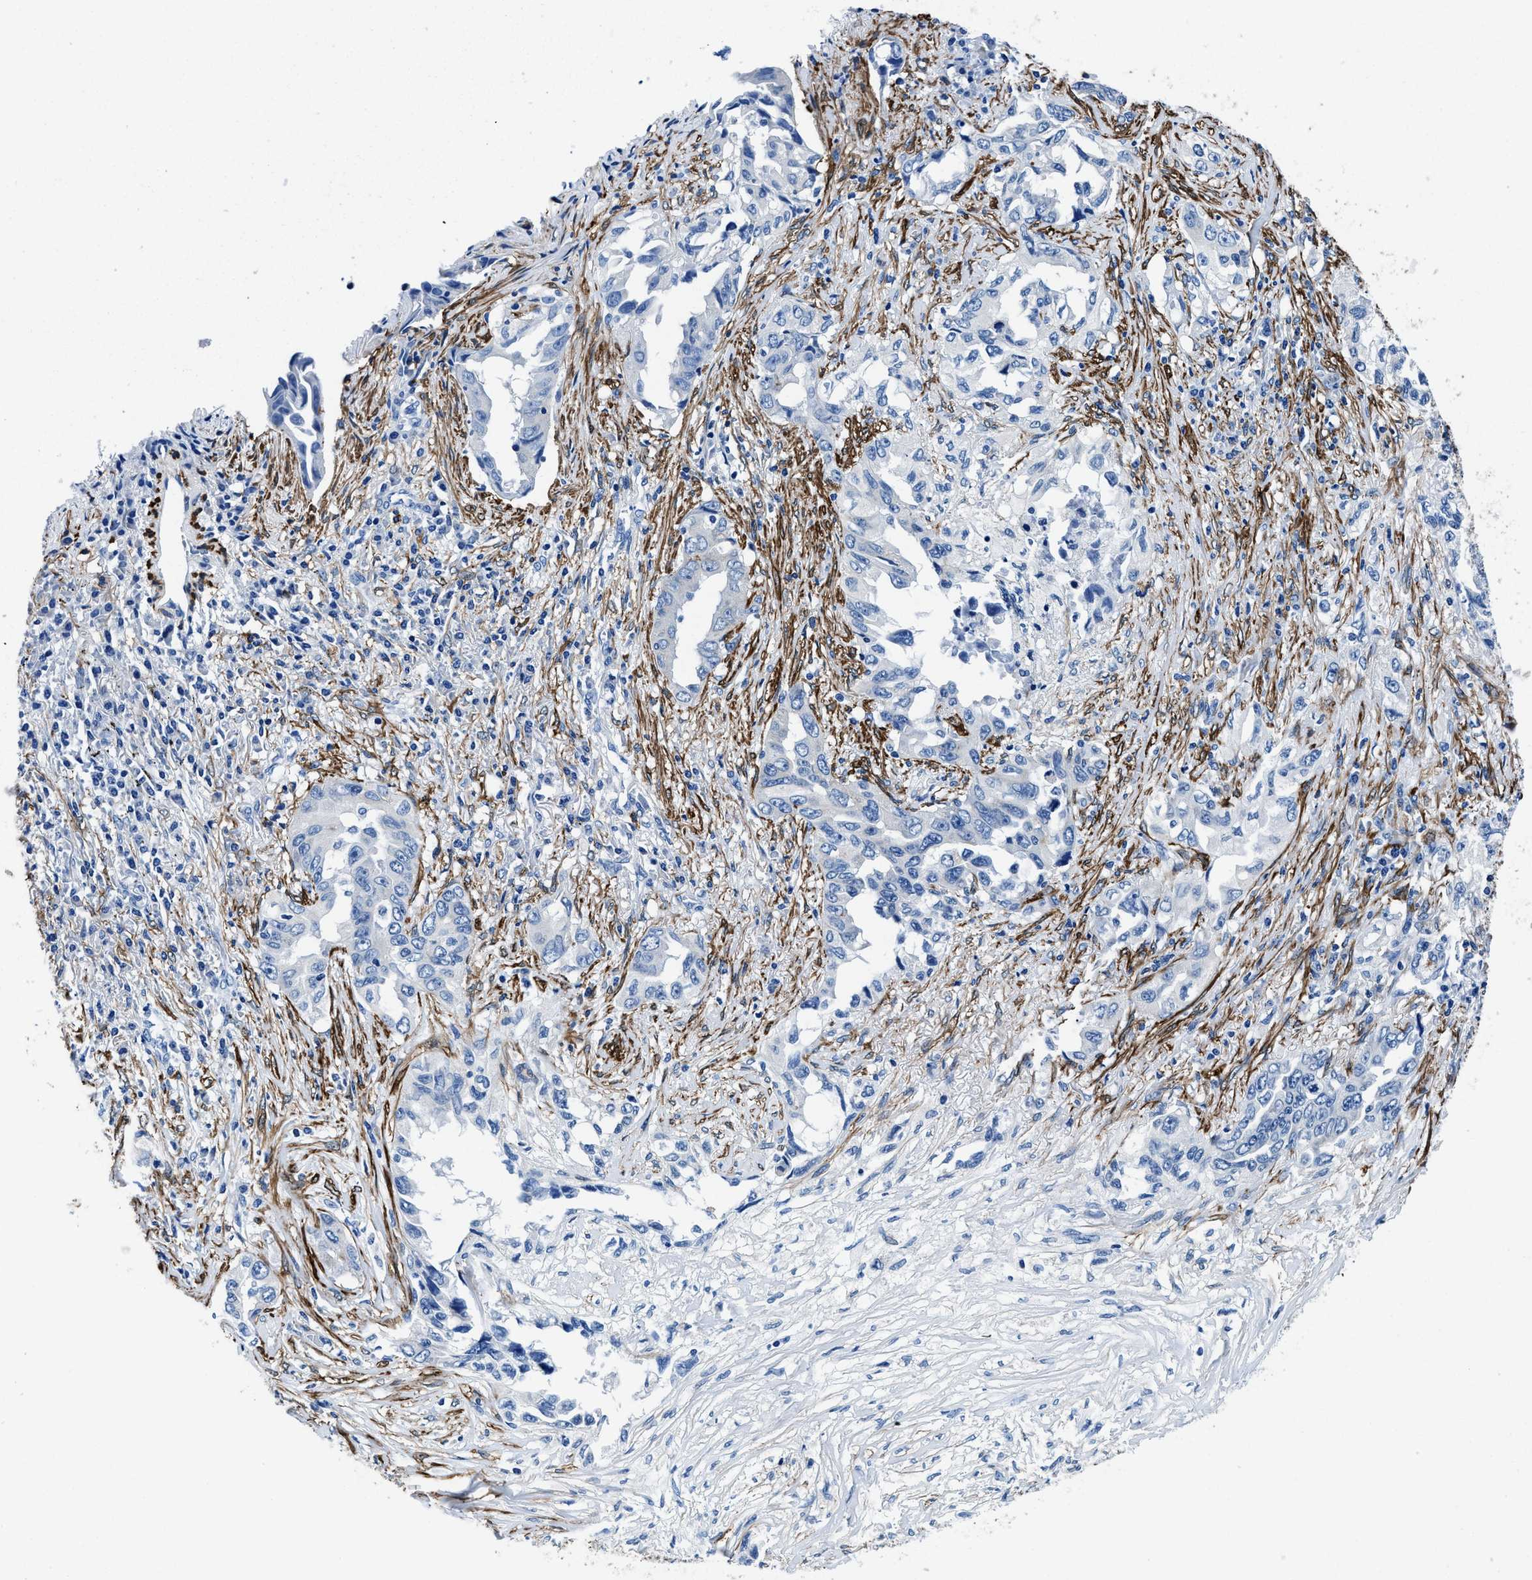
{"staining": {"intensity": "negative", "quantity": "none", "location": "none"}, "tissue": "lung cancer", "cell_type": "Tumor cells", "image_type": "cancer", "snomed": [{"axis": "morphology", "description": "Adenocarcinoma, NOS"}, {"axis": "topography", "description": "Lung"}], "caption": "A photomicrograph of lung adenocarcinoma stained for a protein displays no brown staining in tumor cells.", "gene": "TEX261", "patient": {"sex": "female", "age": 51}}